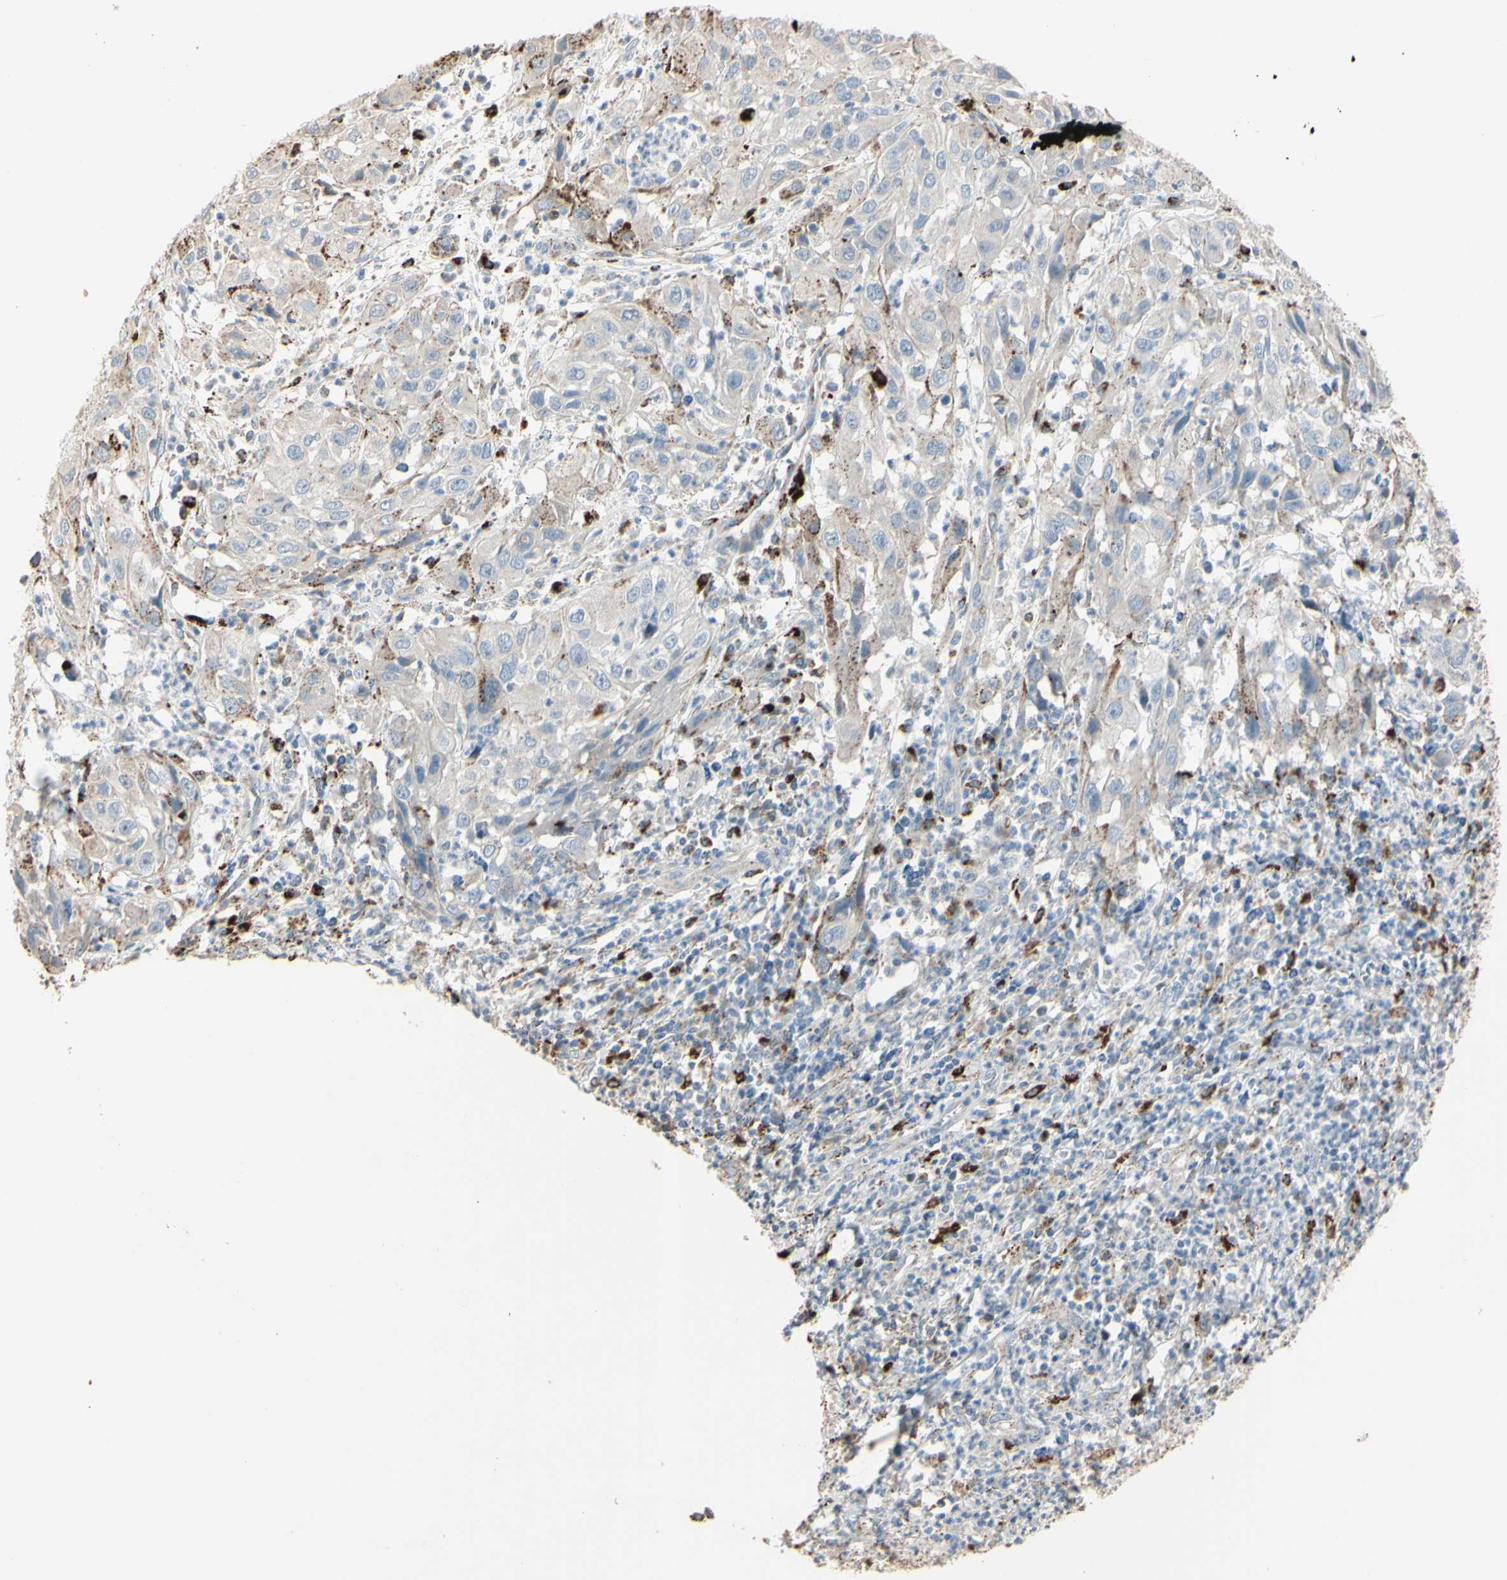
{"staining": {"intensity": "weak", "quantity": ">75%", "location": "cytoplasmic/membranous"}, "tissue": "cervical cancer", "cell_type": "Tumor cells", "image_type": "cancer", "snomed": [{"axis": "morphology", "description": "Squamous cell carcinoma, NOS"}, {"axis": "topography", "description": "Cervix"}], "caption": "Cervical cancer (squamous cell carcinoma) stained with a brown dye reveals weak cytoplasmic/membranous positive expression in about >75% of tumor cells.", "gene": "ANGPTL1", "patient": {"sex": "female", "age": 32}}